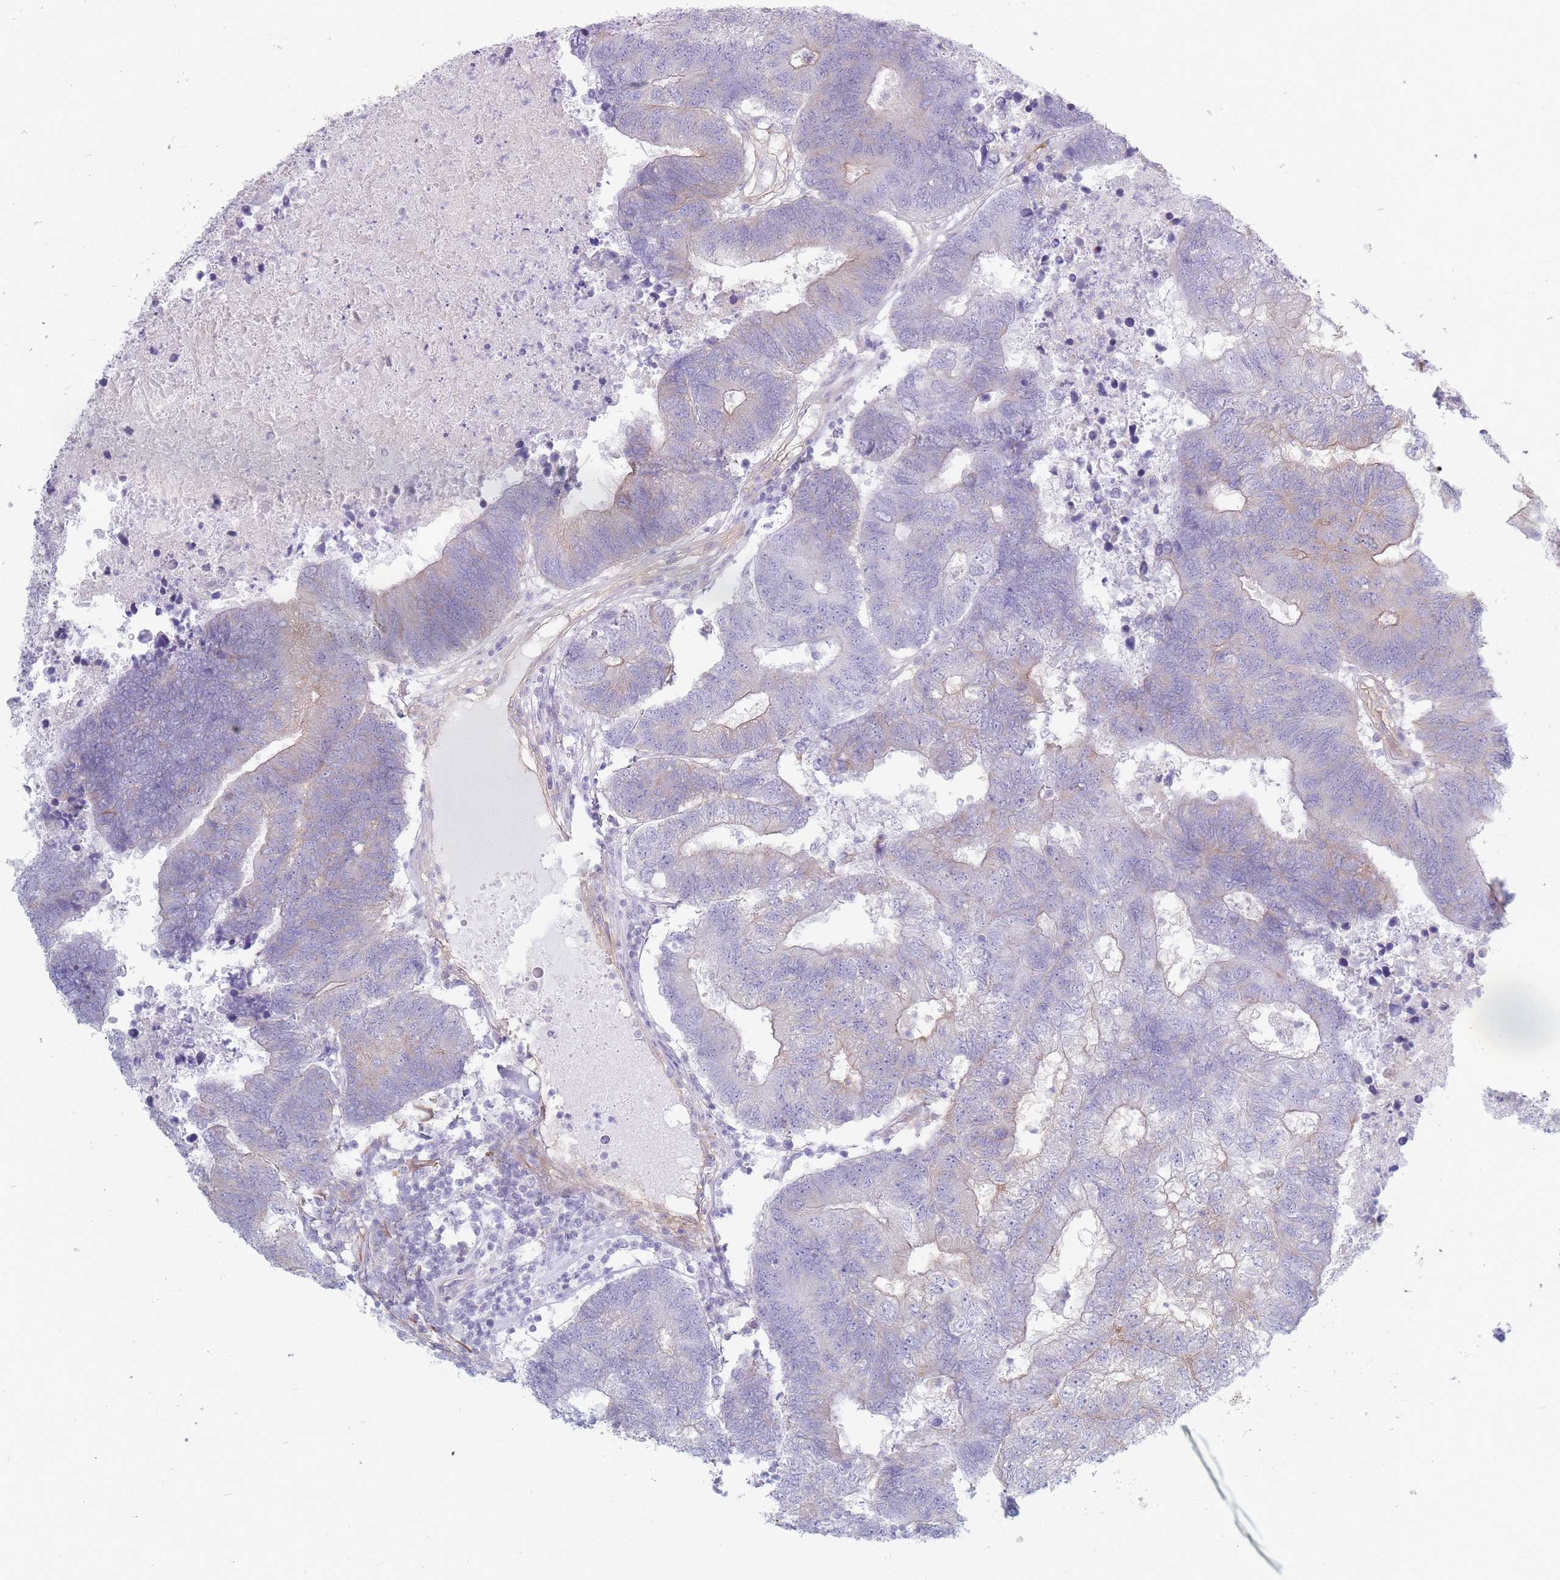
{"staining": {"intensity": "weak", "quantity": "<25%", "location": "cytoplasmic/membranous"}, "tissue": "colorectal cancer", "cell_type": "Tumor cells", "image_type": "cancer", "snomed": [{"axis": "morphology", "description": "Adenocarcinoma, NOS"}, {"axis": "topography", "description": "Colon"}], "caption": "Immunohistochemical staining of adenocarcinoma (colorectal) reveals no significant expression in tumor cells.", "gene": "PLPP1", "patient": {"sex": "female", "age": 48}}